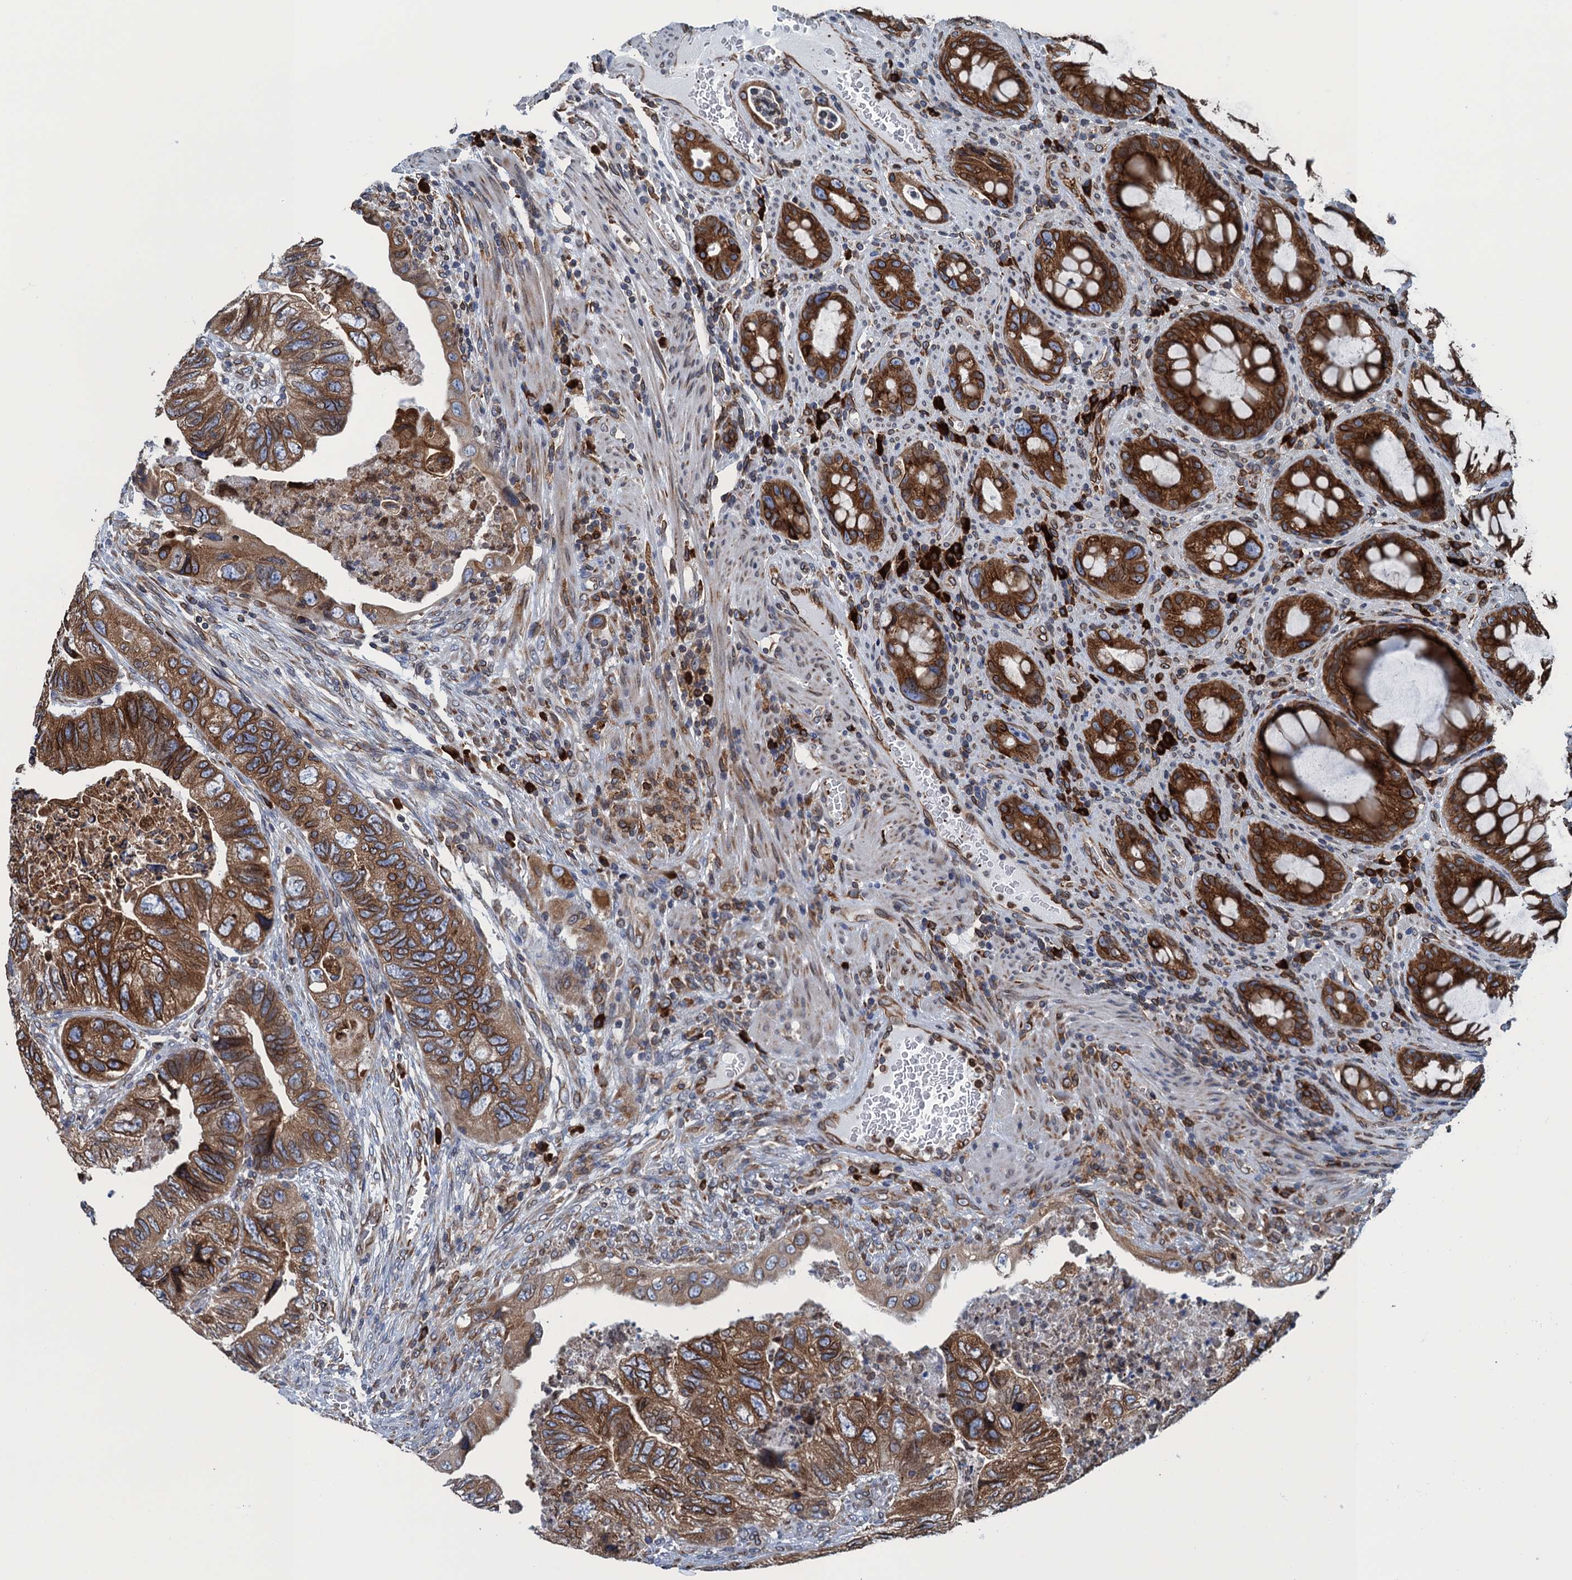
{"staining": {"intensity": "moderate", "quantity": ">75%", "location": "cytoplasmic/membranous"}, "tissue": "colorectal cancer", "cell_type": "Tumor cells", "image_type": "cancer", "snomed": [{"axis": "morphology", "description": "Adenocarcinoma, NOS"}, {"axis": "topography", "description": "Rectum"}], "caption": "The image exhibits staining of colorectal adenocarcinoma, revealing moderate cytoplasmic/membranous protein expression (brown color) within tumor cells. (Brightfield microscopy of DAB IHC at high magnification).", "gene": "TMEM205", "patient": {"sex": "male", "age": 63}}